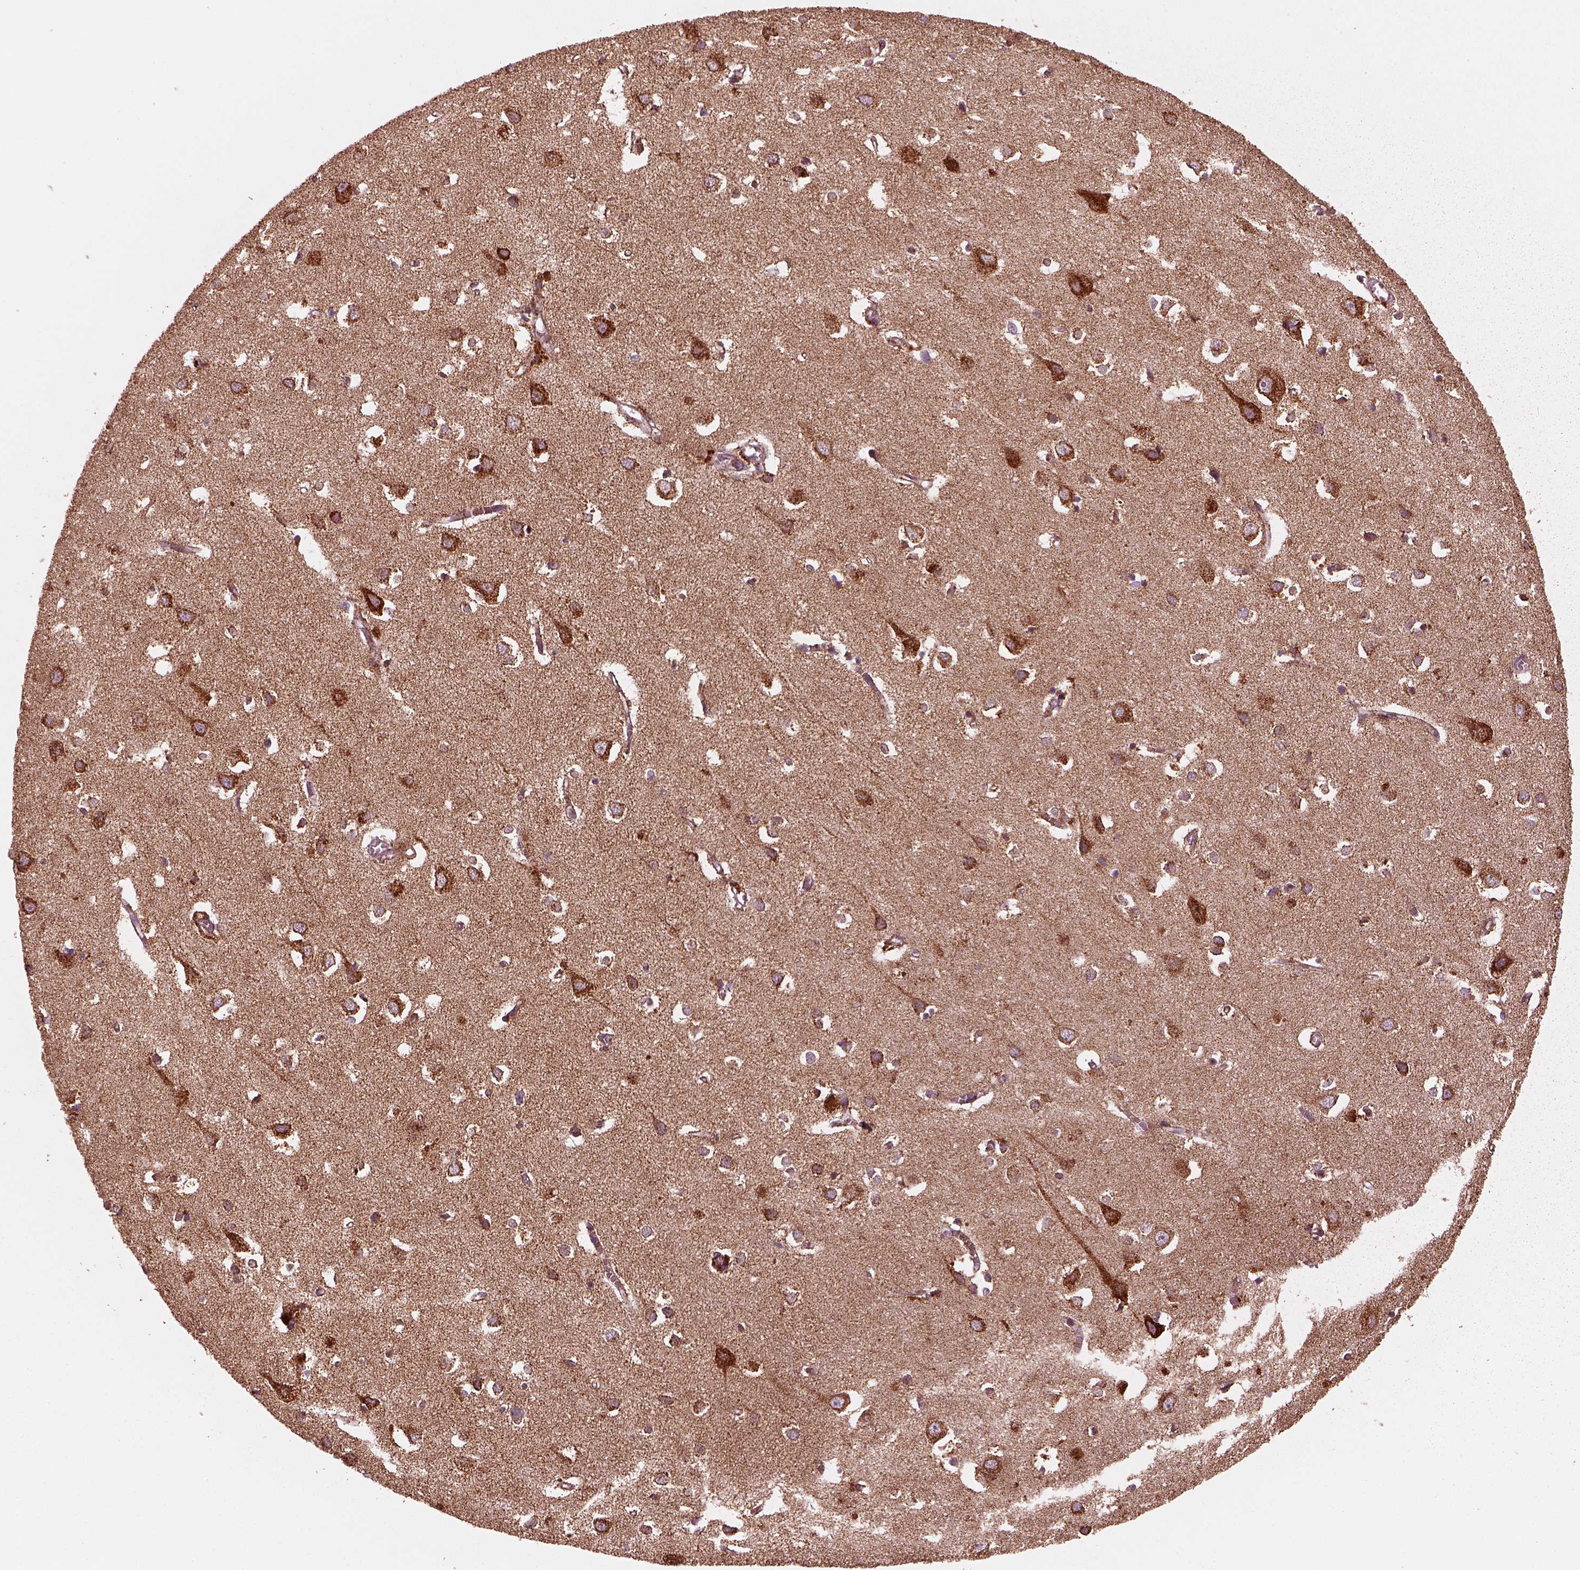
{"staining": {"intensity": "moderate", "quantity": "<25%", "location": "cytoplasmic/membranous"}, "tissue": "cerebral cortex", "cell_type": "Endothelial cells", "image_type": "normal", "snomed": [{"axis": "morphology", "description": "Normal tissue, NOS"}, {"axis": "topography", "description": "Cerebral cortex"}], "caption": "The image shows immunohistochemical staining of benign cerebral cortex. There is moderate cytoplasmic/membranous positivity is present in approximately <25% of endothelial cells. Nuclei are stained in blue.", "gene": "NDUFB10", "patient": {"sex": "male", "age": 70}}